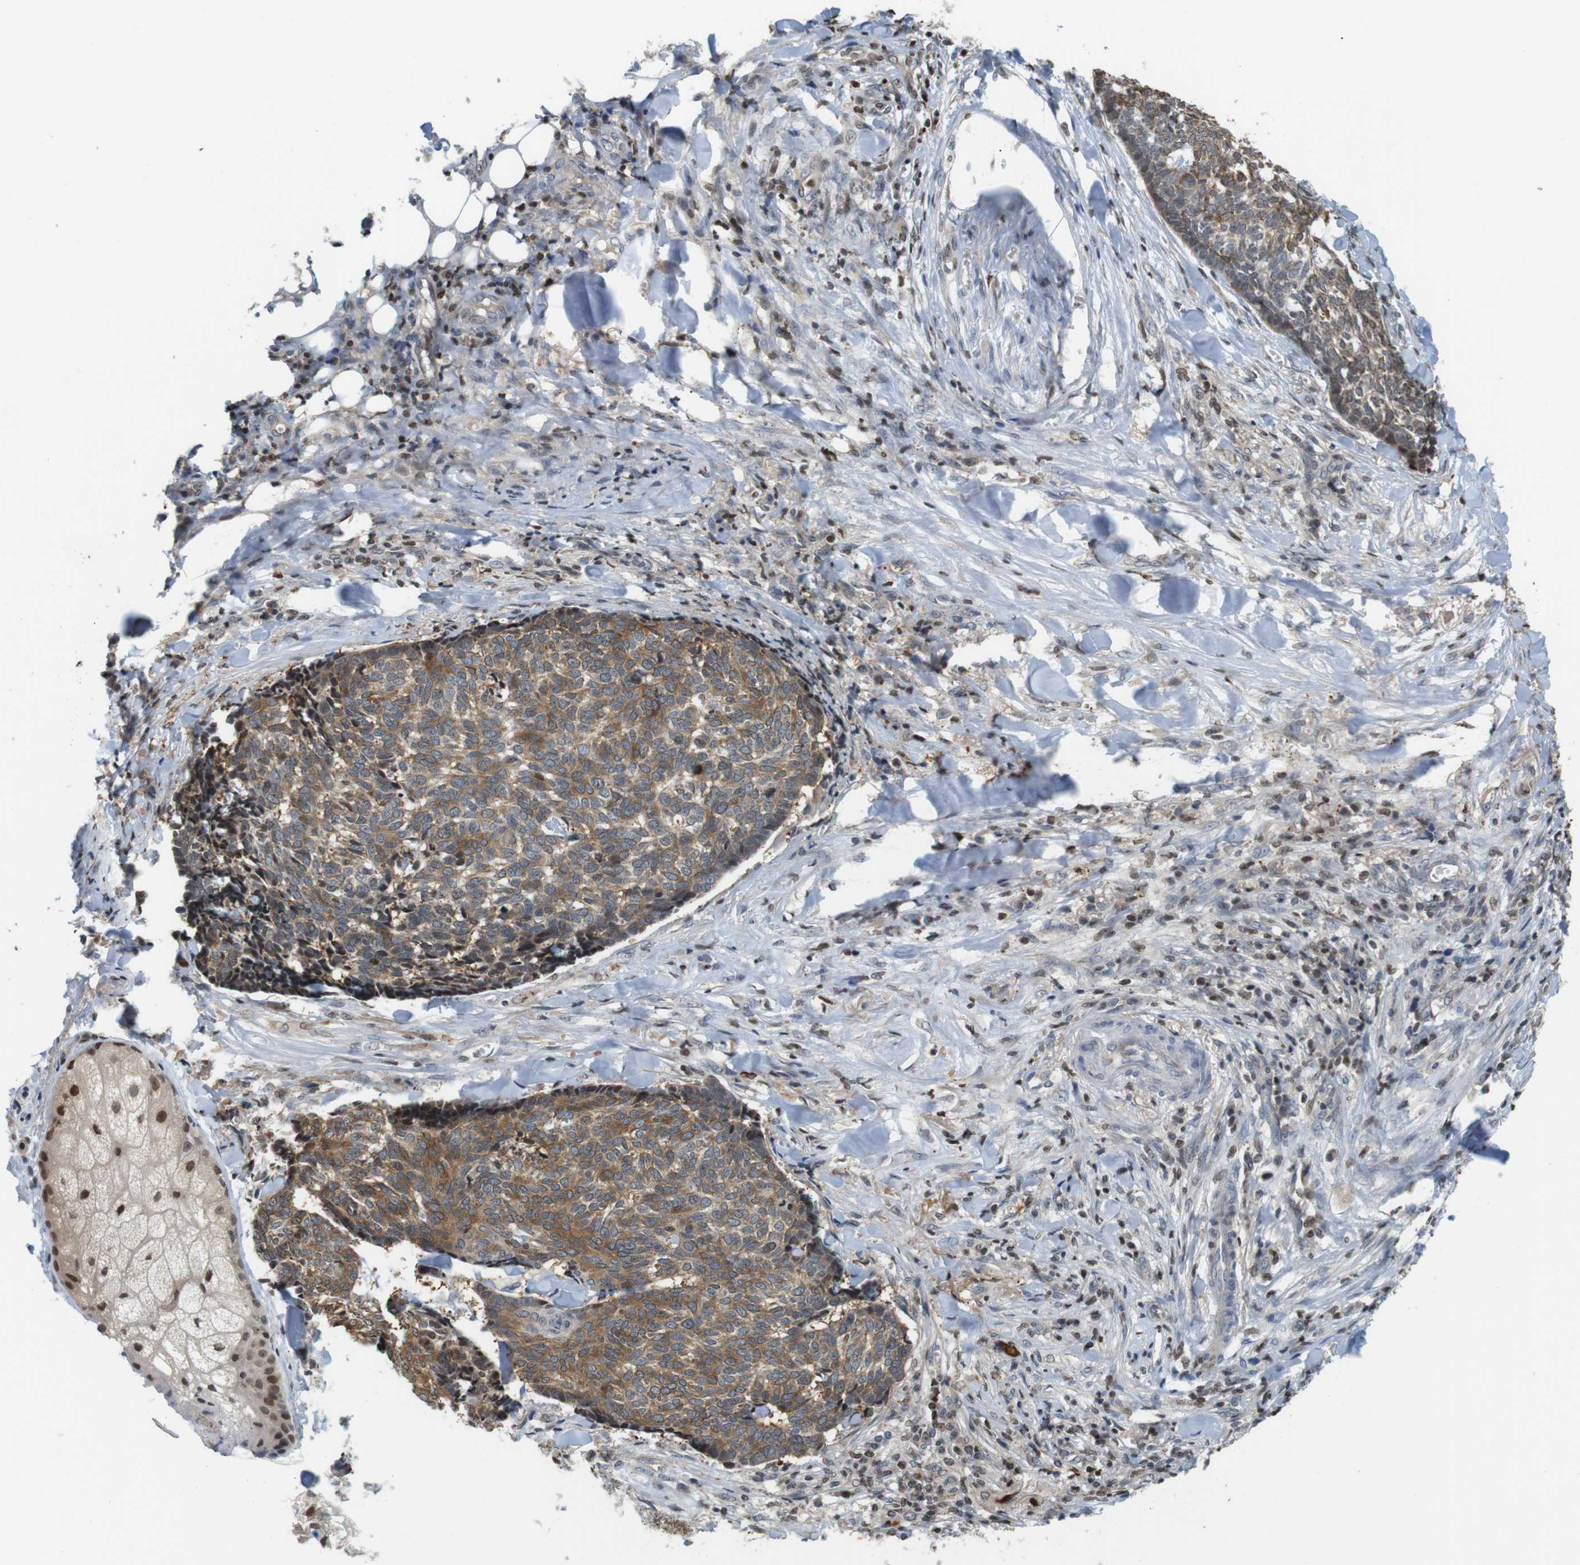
{"staining": {"intensity": "moderate", "quantity": ">75%", "location": "cytoplasmic/membranous,nuclear"}, "tissue": "skin cancer", "cell_type": "Tumor cells", "image_type": "cancer", "snomed": [{"axis": "morphology", "description": "Basal cell carcinoma"}, {"axis": "topography", "description": "Skin"}], "caption": "This micrograph demonstrates immunohistochemistry (IHC) staining of skin basal cell carcinoma, with medium moderate cytoplasmic/membranous and nuclear staining in about >75% of tumor cells.", "gene": "MBD1", "patient": {"sex": "male", "age": 84}}